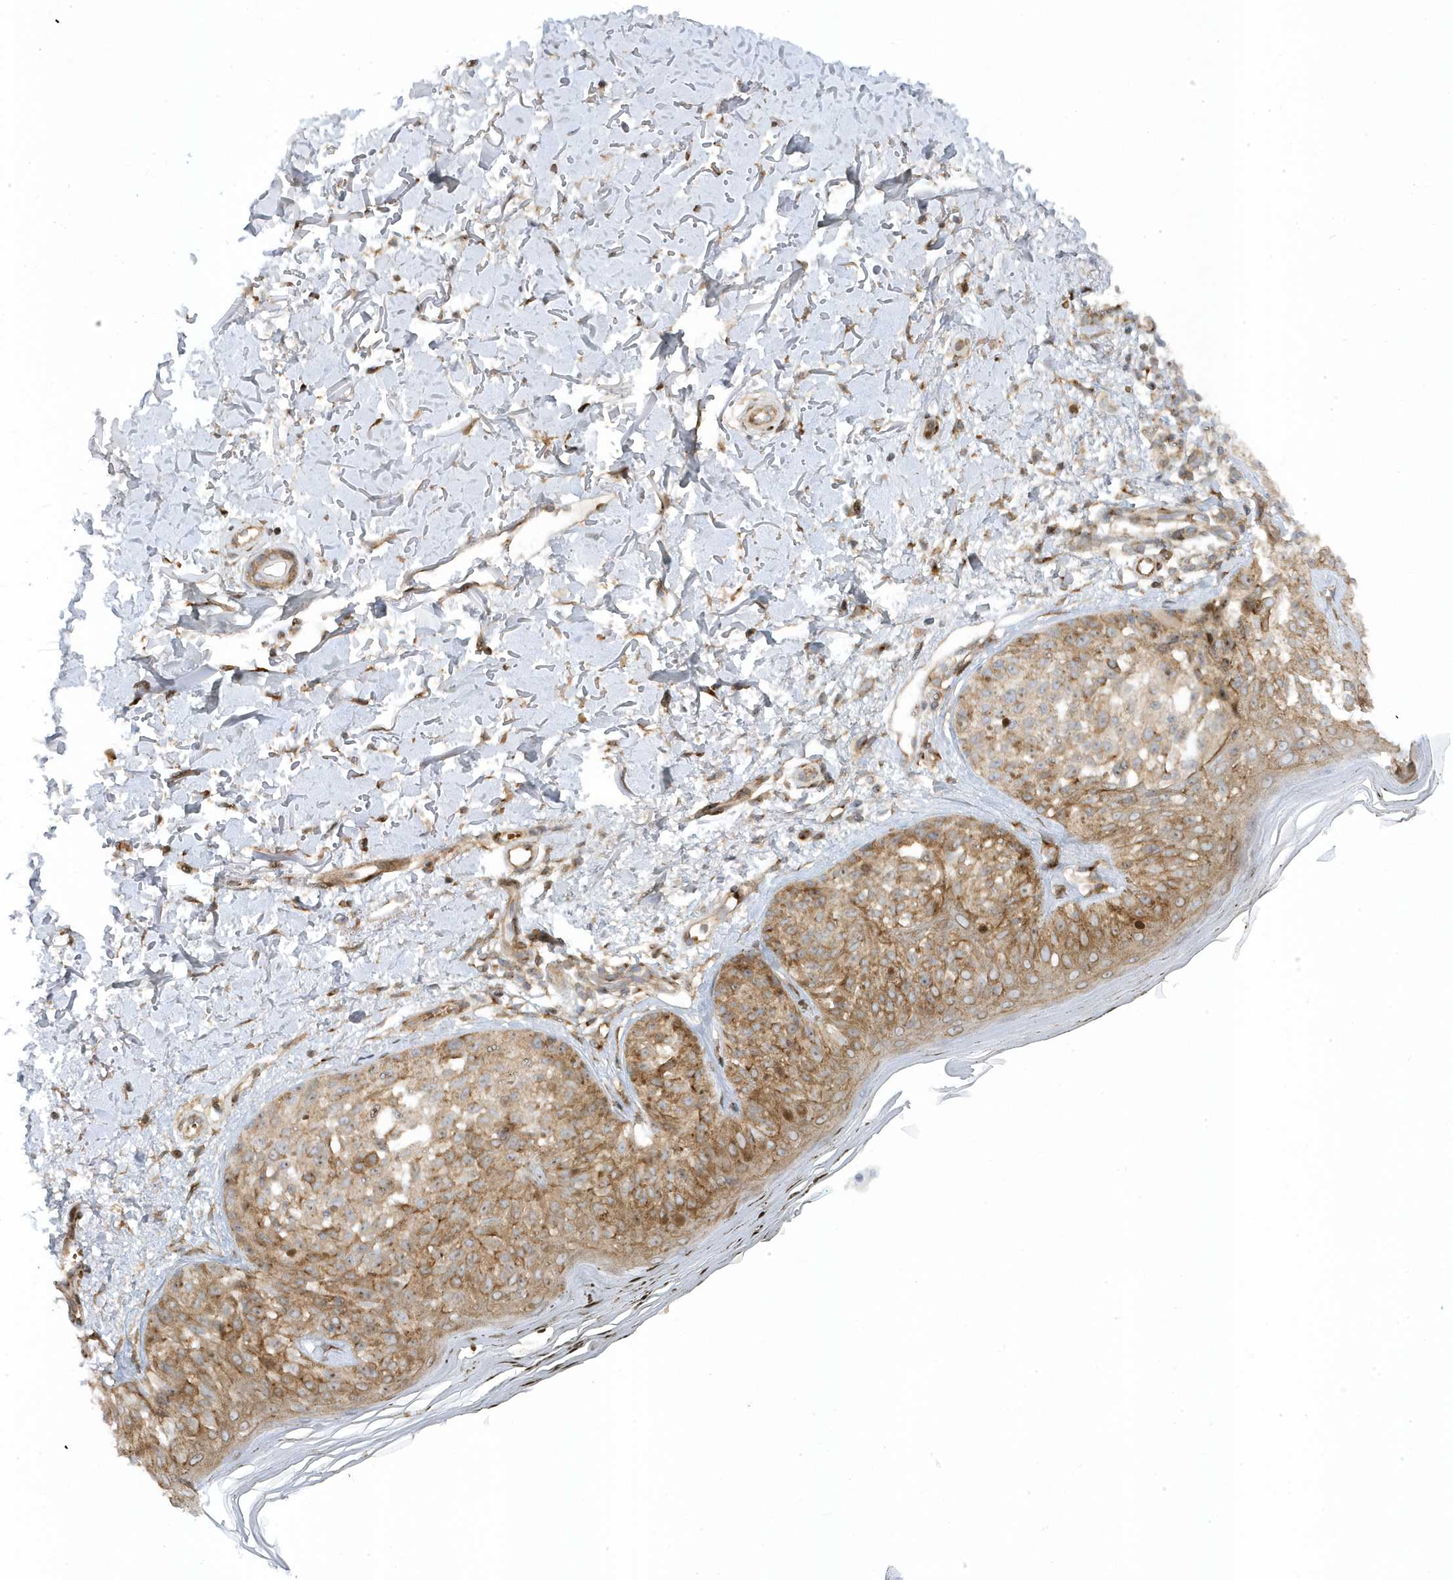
{"staining": {"intensity": "moderate", "quantity": "25%-75%", "location": "cytoplasmic/membranous"}, "tissue": "melanoma", "cell_type": "Tumor cells", "image_type": "cancer", "snomed": [{"axis": "morphology", "description": "Malignant melanoma, NOS"}, {"axis": "topography", "description": "Skin"}], "caption": "IHC histopathology image of human melanoma stained for a protein (brown), which displays medium levels of moderate cytoplasmic/membranous expression in about 25%-75% of tumor cells.", "gene": "MAP7D3", "patient": {"sex": "female", "age": 50}}